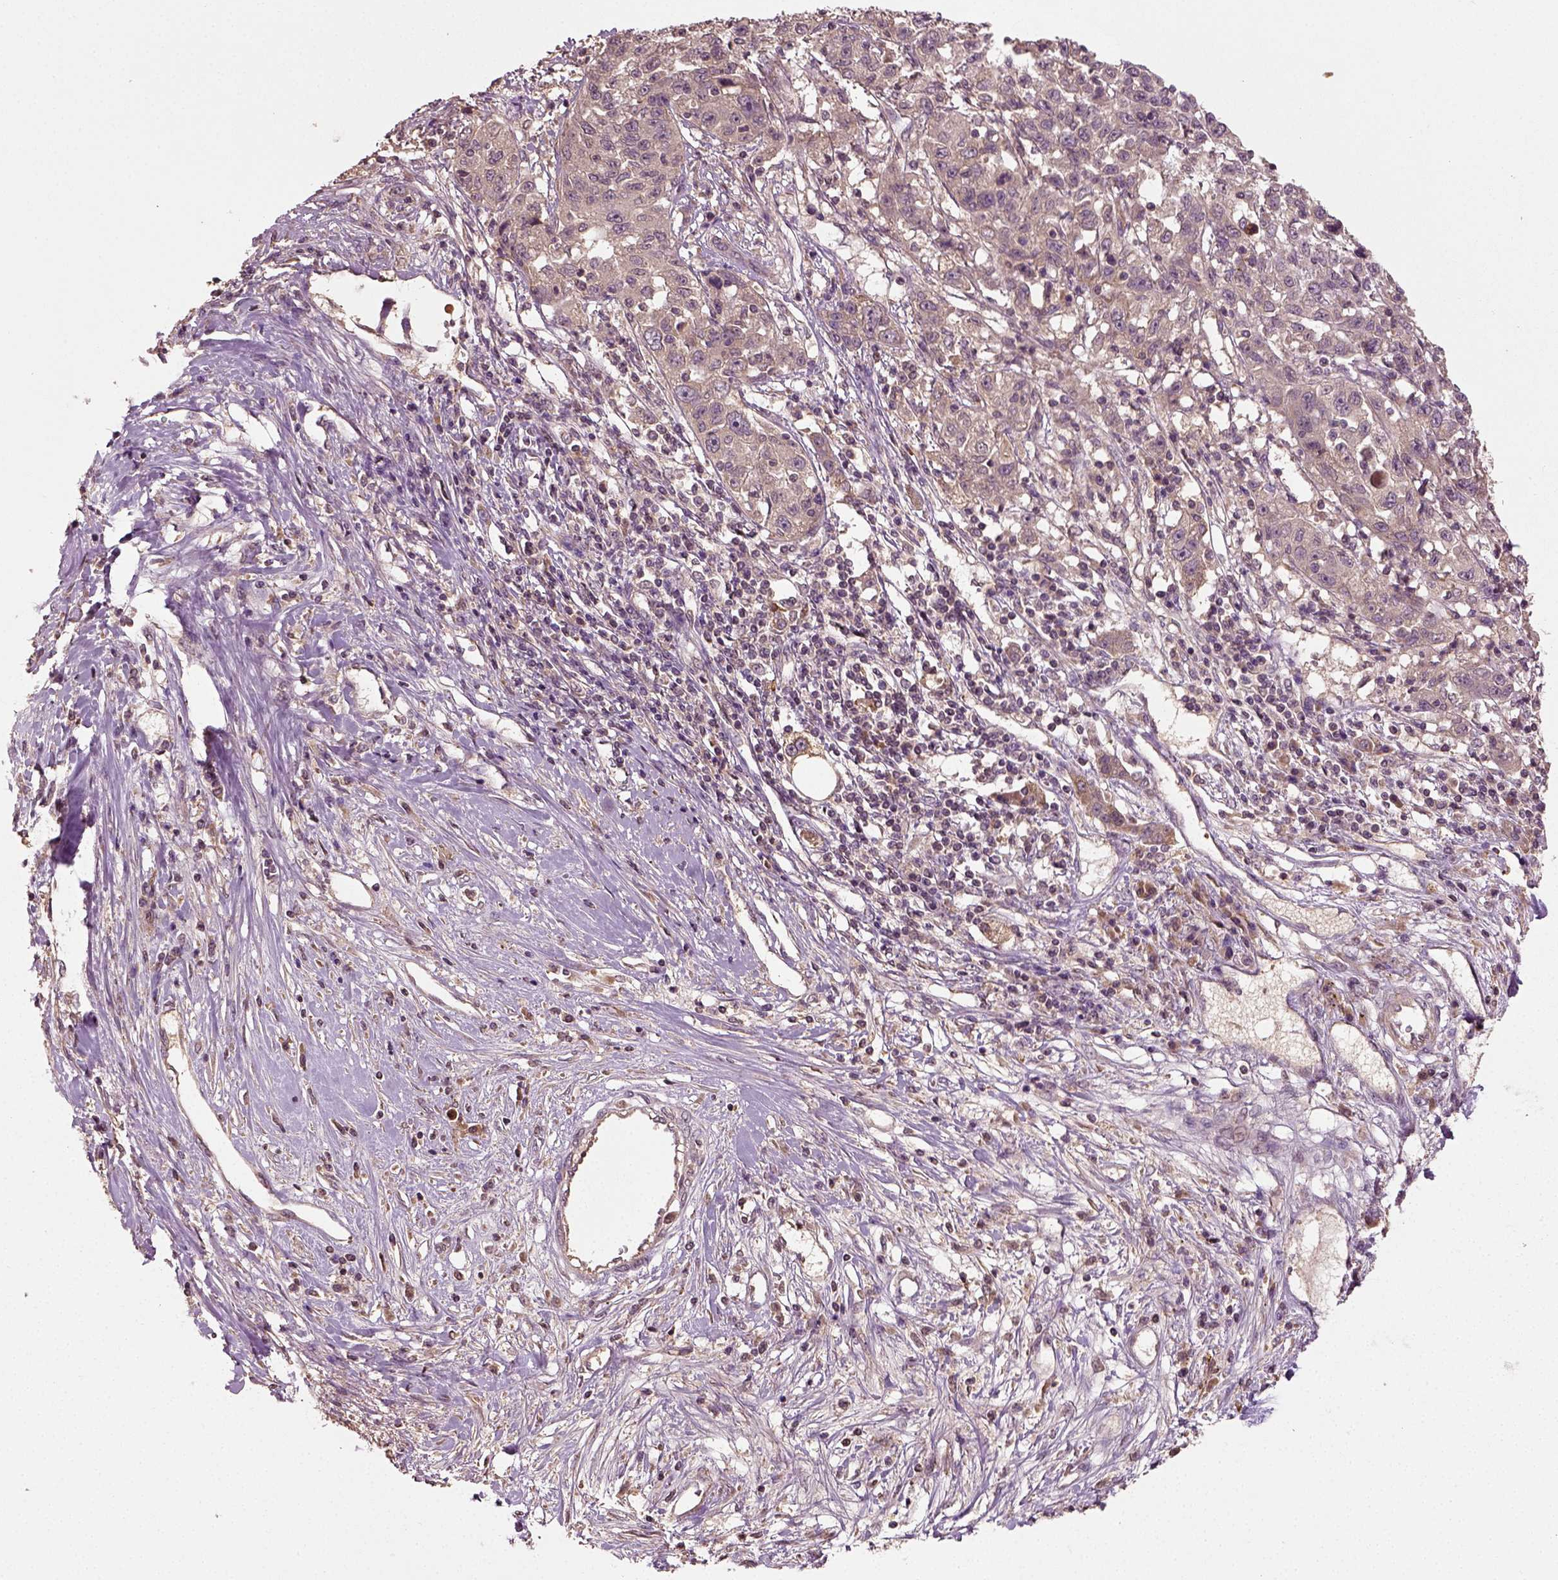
{"staining": {"intensity": "weak", "quantity": "25%-75%", "location": "cytoplasmic/membranous"}, "tissue": "liver cancer", "cell_type": "Tumor cells", "image_type": "cancer", "snomed": [{"axis": "morphology", "description": "Adenocarcinoma, NOS"}, {"axis": "morphology", "description": "Cholangiocarcinoma"}, {"axis": "topography", "description": "Liver"}], "caption": "Protein expression analysis of human cholangiocarcinoma (liver) reveals weak cytoplasmic/membranous staining in about 25%-75% of tumor cells. (DAB = brown stain, brightfield microscopy at high magnification).", "gene": "ERV3-1", "patient": {"sex": "male", "age": 64}}